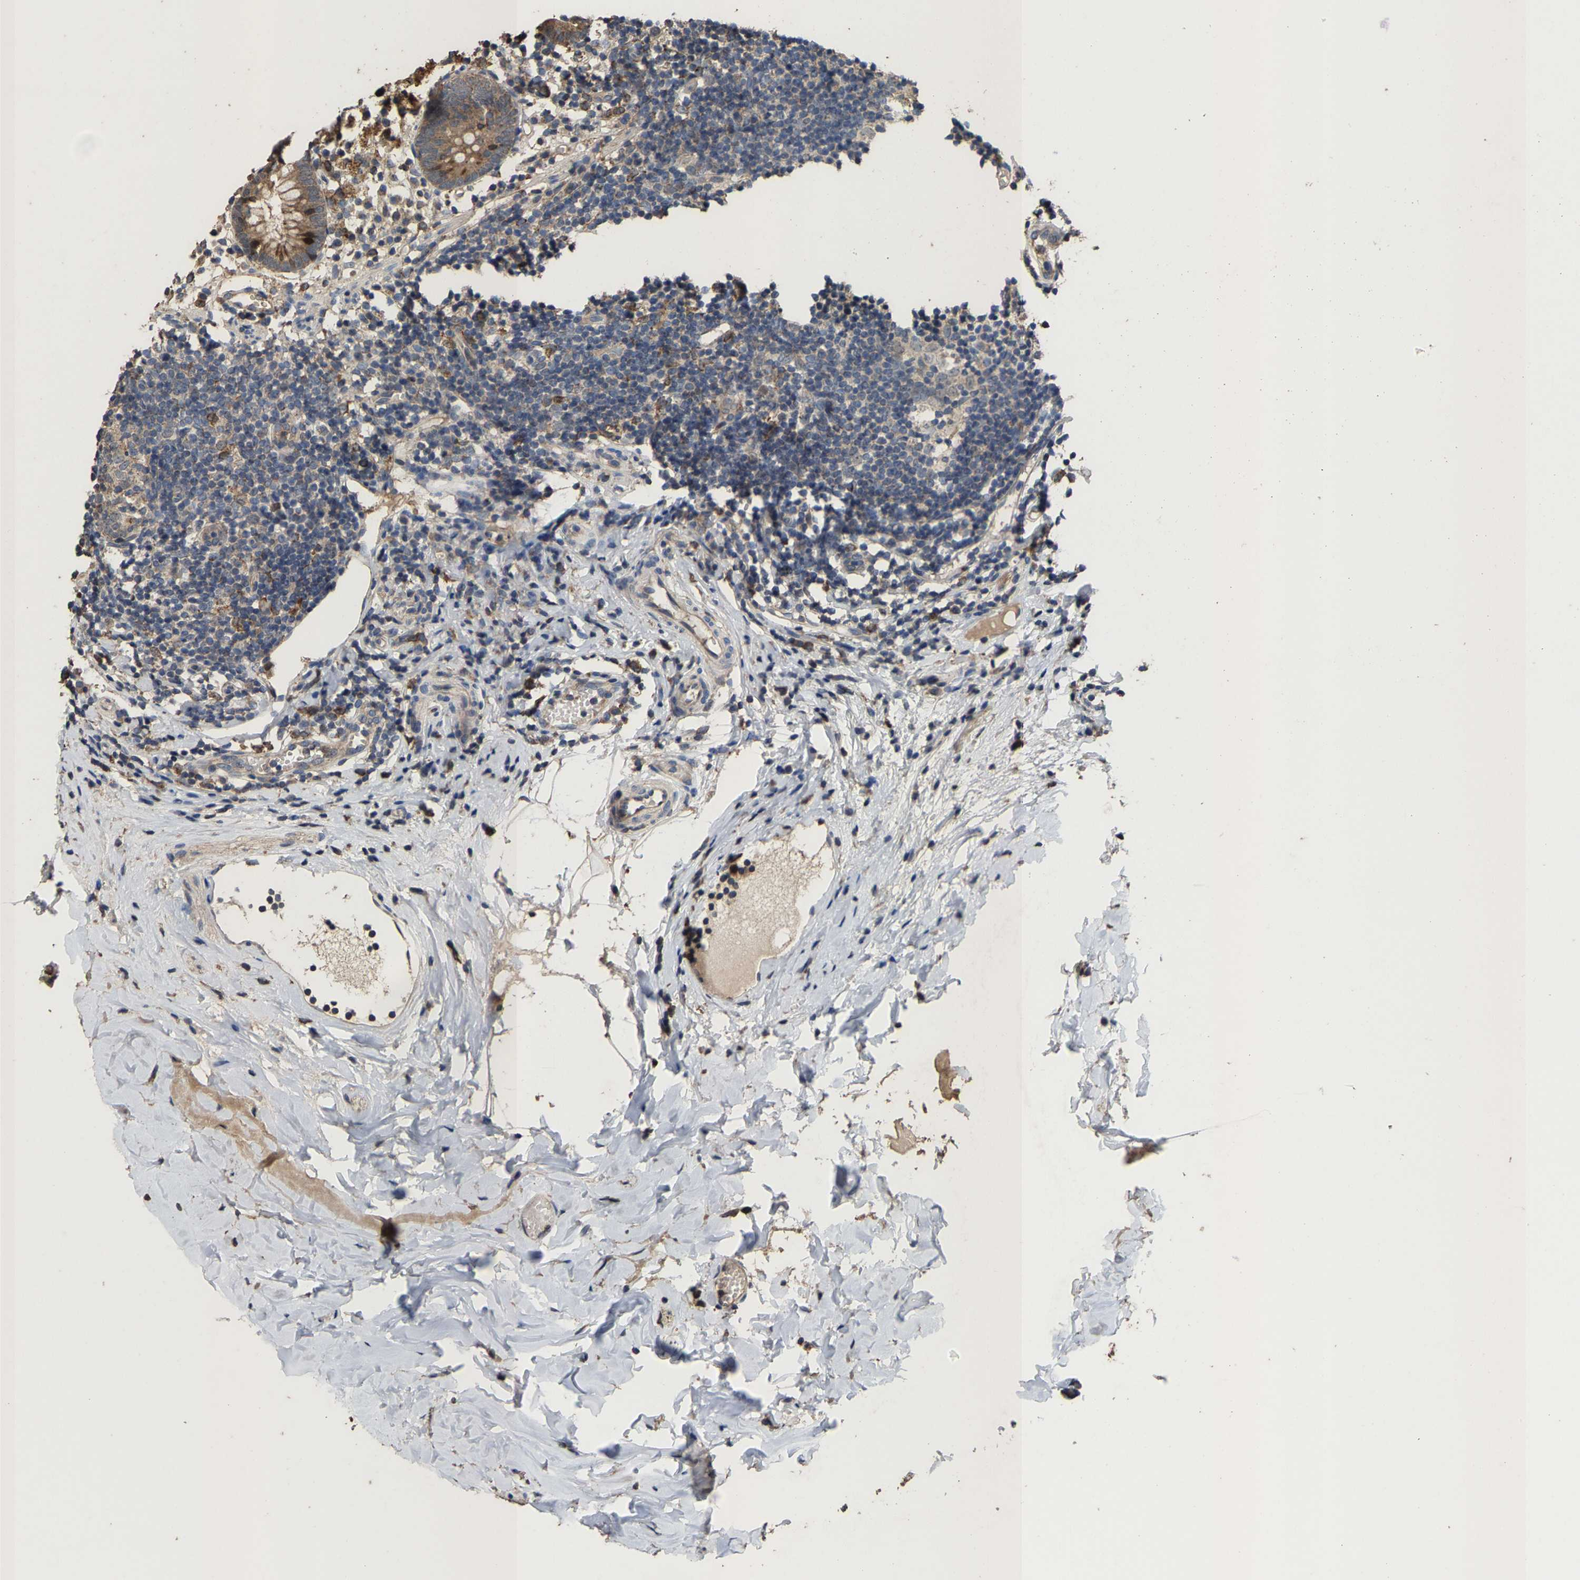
{"staining": {"intensity": "moderate", "quantity": ">75%", "location": "cytoplasmic/membranous"}, "tissue": "appendix", "cell_type": "Glandular cells", "image_type": "normal", "snomed": [{"axis": "morphology", "description": "Normal tissue, NOS"}, {"axis": "topography", "description": "Appendix"}], "caption": "Appendix stained with DAB immunohistochemistry (IHC) demonstrates medium levels of moderate cytoplasmic/membranous staining in about >75% of glandular cells.", "gene": "TDRKH", "patient": {"sex": "female", "age": 20}}